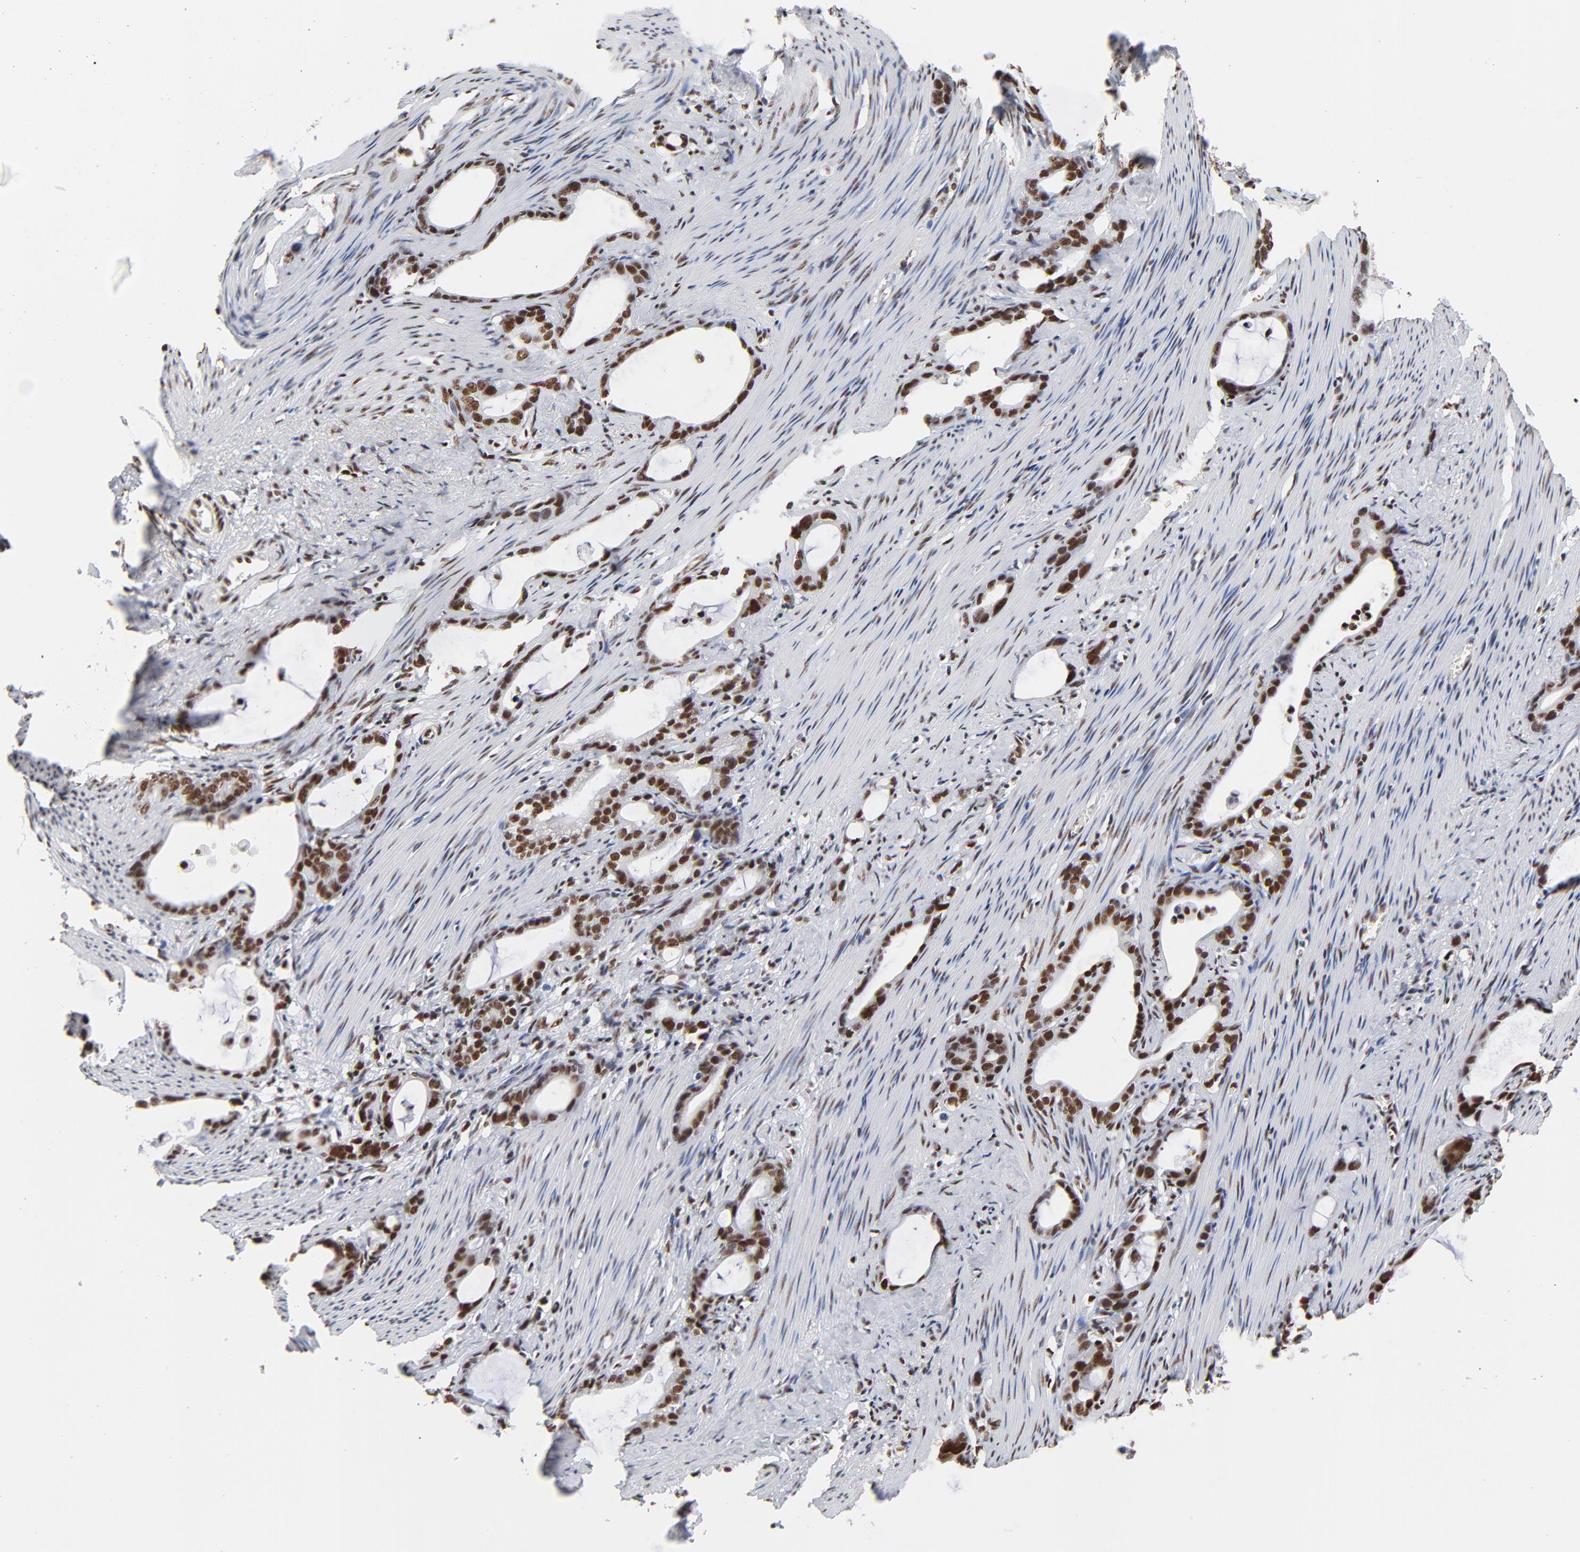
{"staining": {"intensity": "strong", "quantity": ">75%", "location": "nuclear"}, "tissue": "stomach cancer", "cell_type": "Tumor cells", "image_type": "cancer", "snomed": [{"axis": "morphology", "description": "Adenocarcinoma, NOS"}, {"axis": "topography", "description": "Stomach"}], "caption": "Stomach cancer (adenocarcinoma) stained with a protein marker displays strong staining in tumor cells.", "gene": "CREB1", "patient": {"sex": "female", "age": 75}}